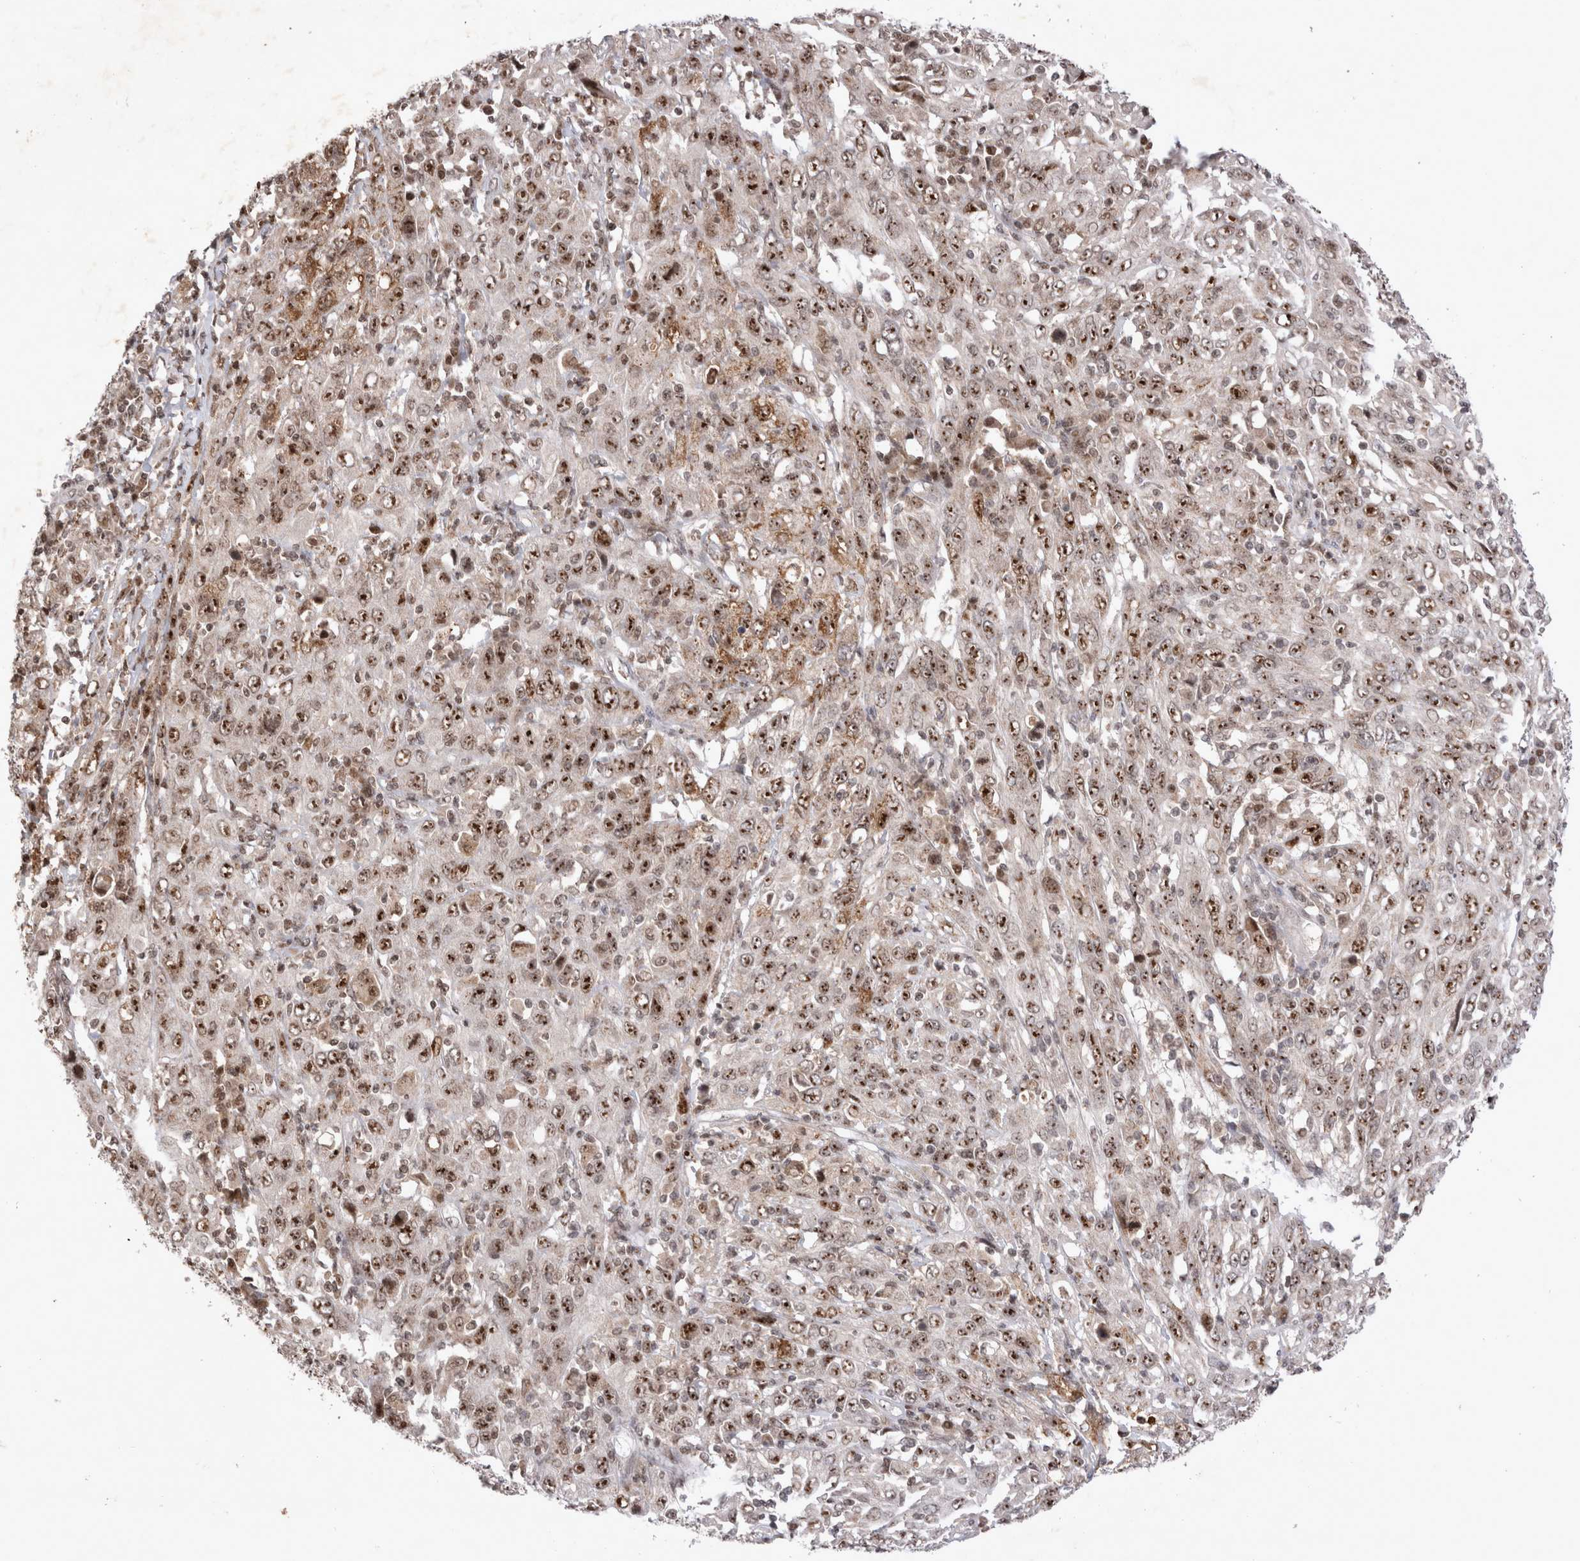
{"staining": {"intensity": "strong", "quantity": ">75%", "location": "nuclear"}, "tissue": "cervical cancer", "cell_type": "Tumor cells", "image_type": "cancer", "snomed": [{"axis": "morphology", "description": "Squamous cell carcinoma, NOS"}, {"axis": "topography", "description": "Cervix"}], "caption": "Protein analysis of squamous cell carcinoma (cervical) tissue shows strong nuclear expression in about >75% of tumor cells.", "gene": "STK11", "patient": {"sex": "female", "age": 46}}